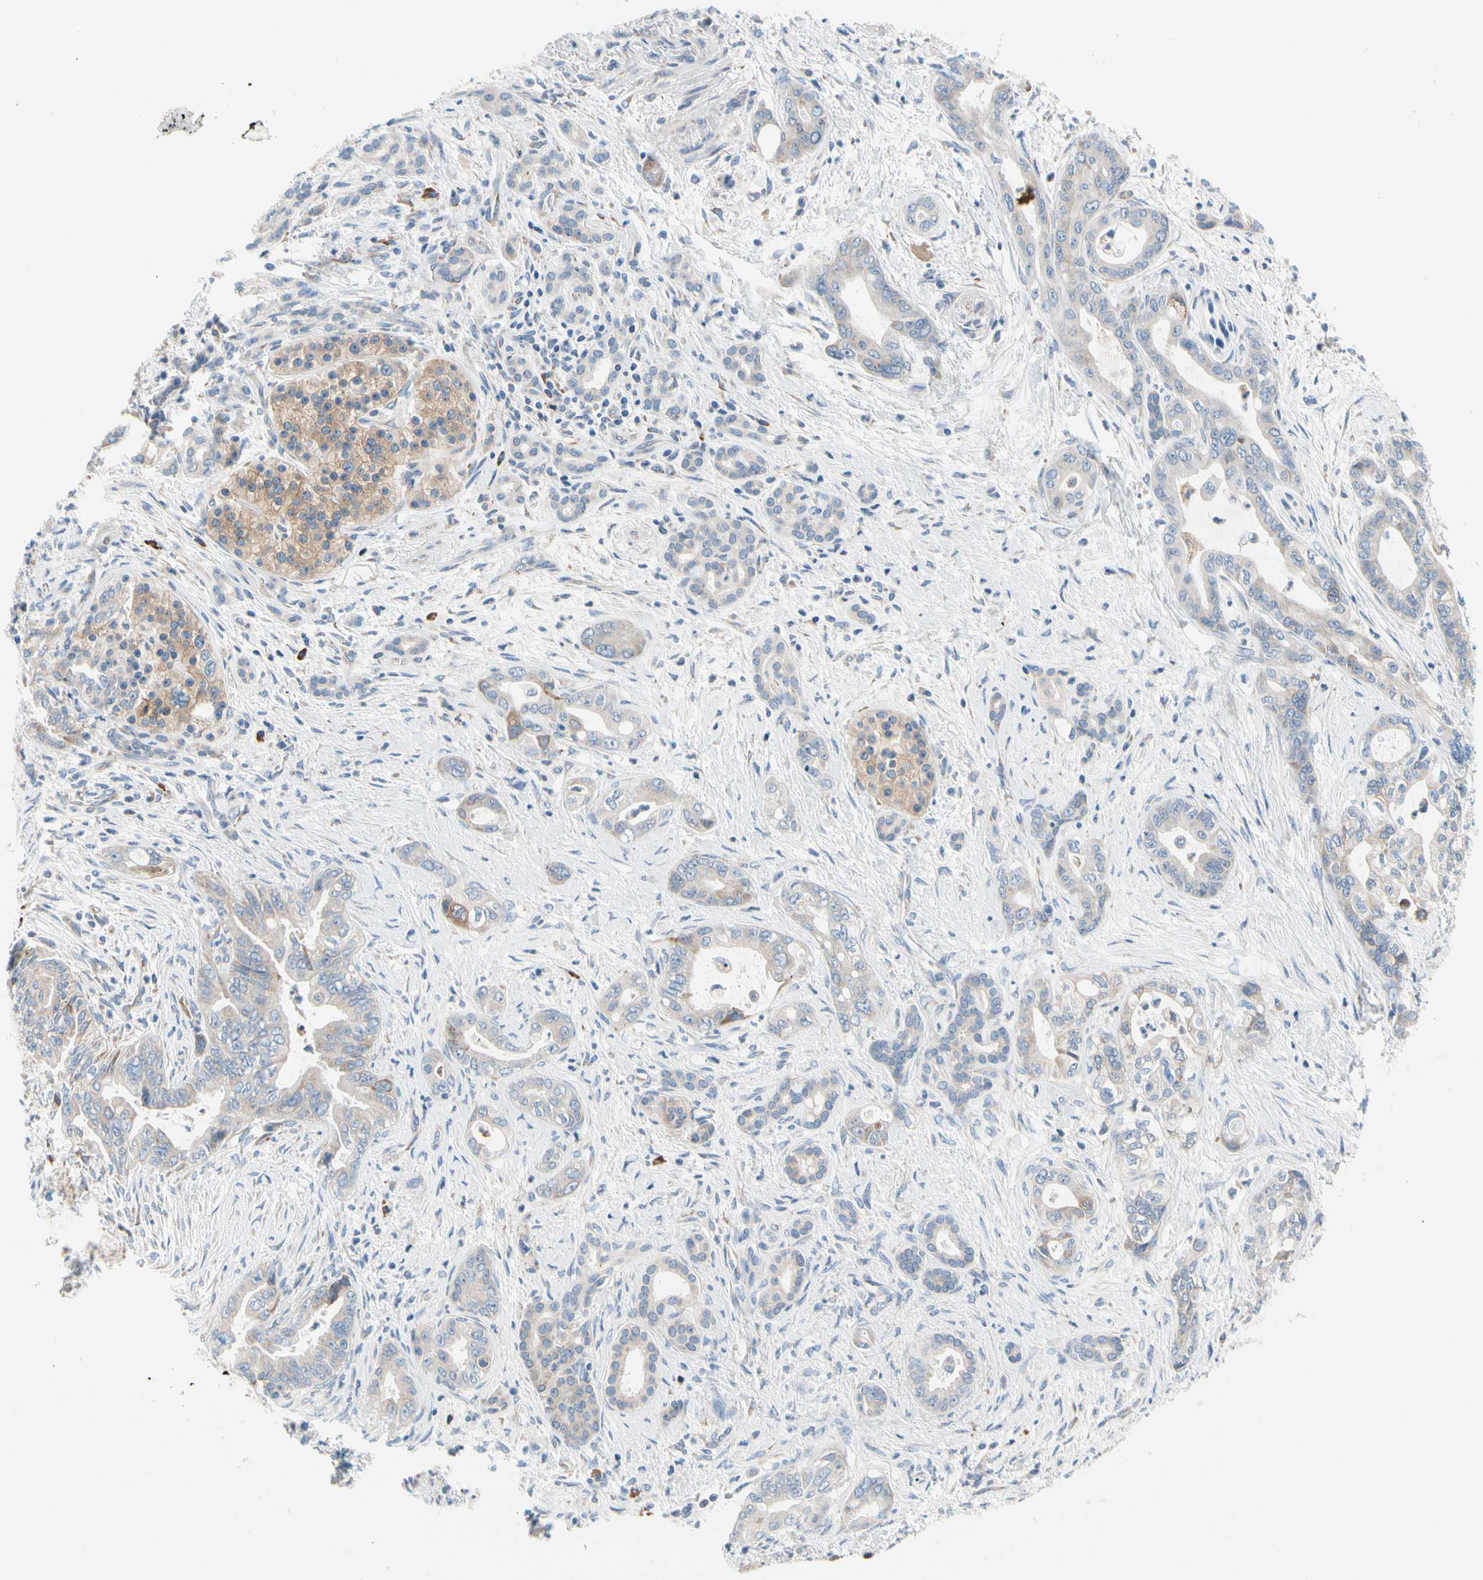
{"staining": {"intensity": "weak", "quantity": "<25%", "location": "cytoplasmic/membranous"}, "tissue": "pancreatic cancer", "cell_type": "Tumor cells", "image_type": "cancer", "snomed": [{"axis": "morphology", "description": "Adenocarcinoma, NOS"}, {"axis": "topography", "description": "Pancreas"}], "caption": "The photomicrograph demonstrates no significant expression in tumor cells of pancreatic adenocarcinoma.", "gene": "STXBP1", "patient": {"sex": "male", "age": 70}}